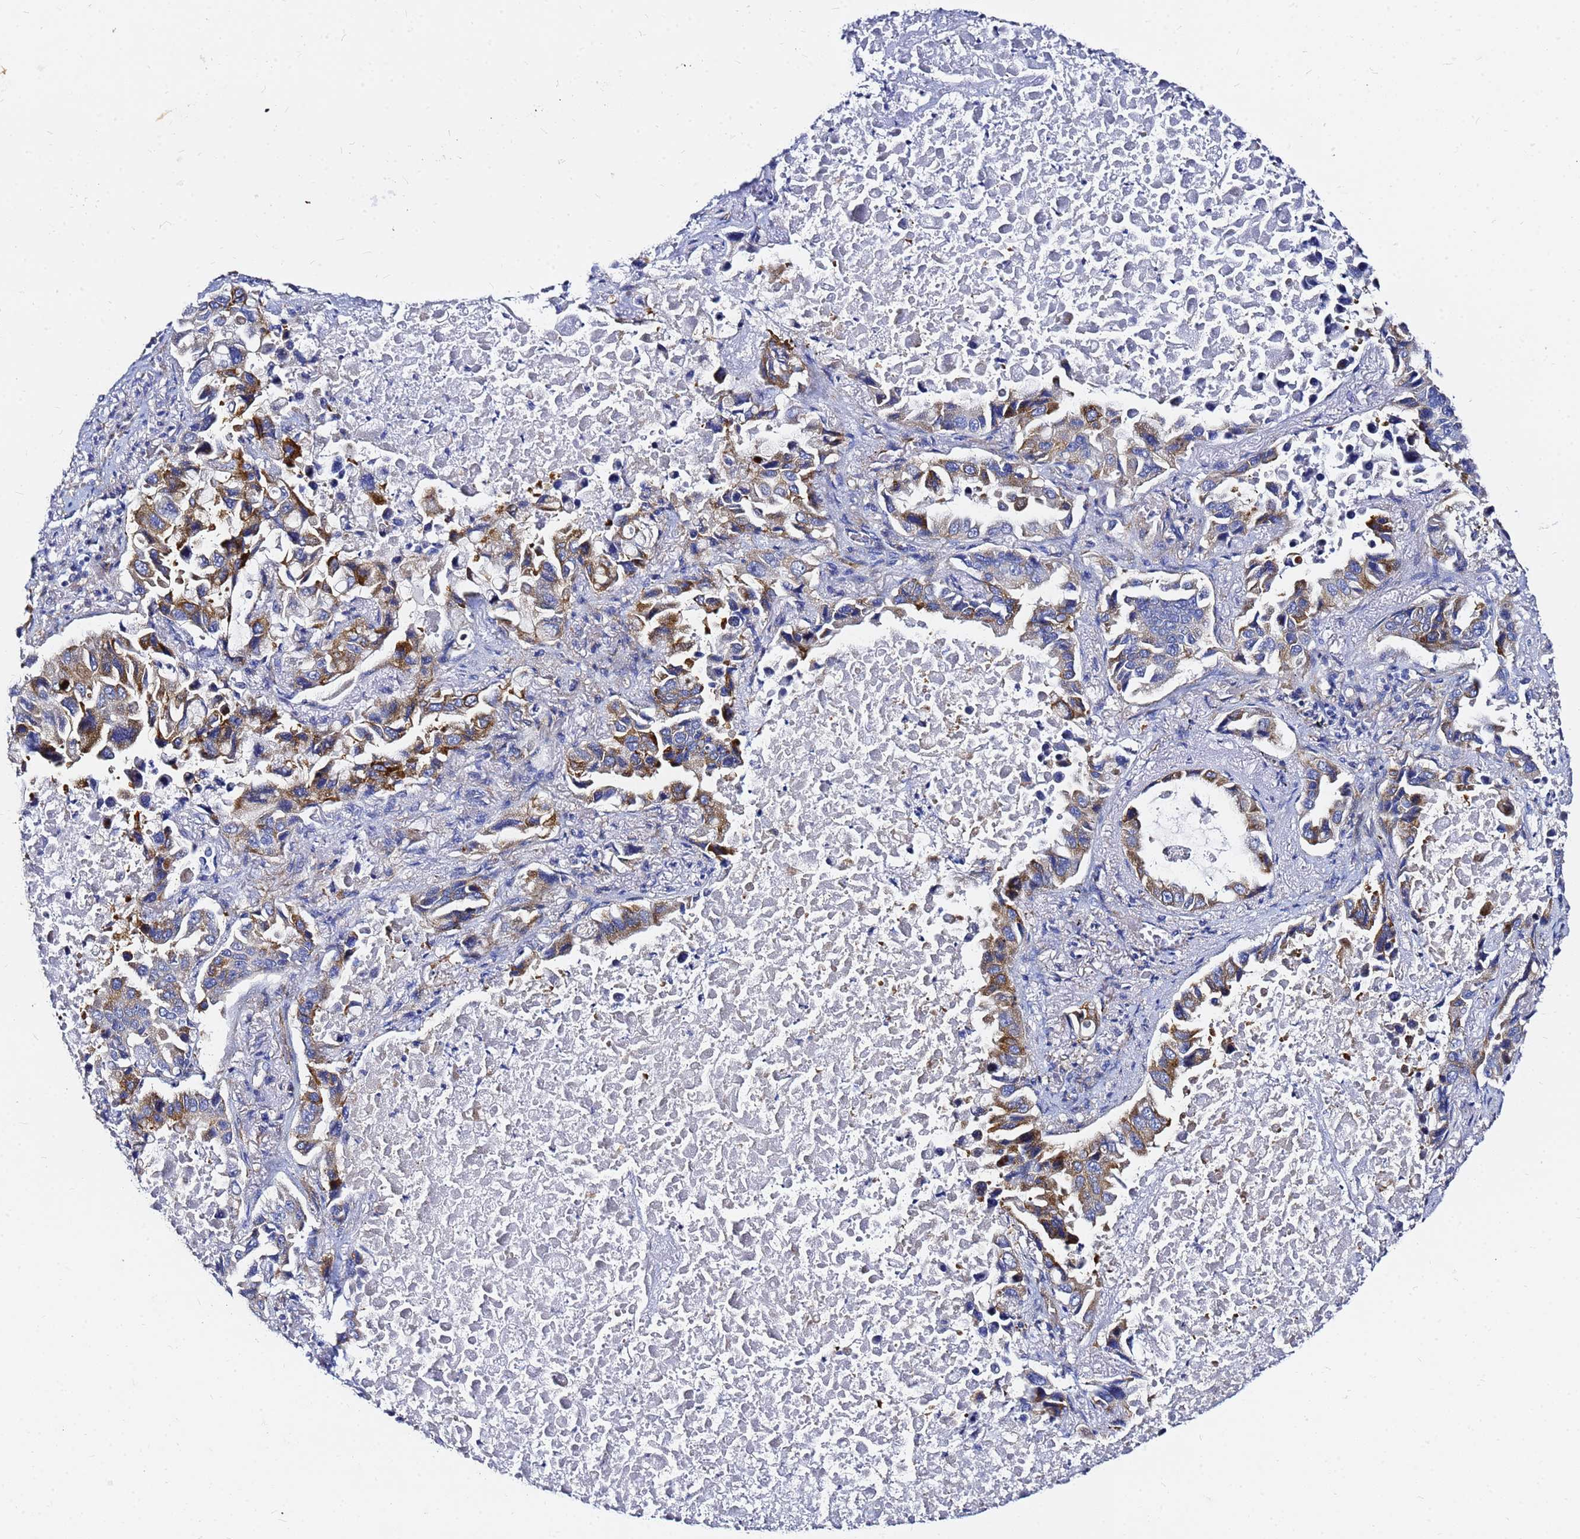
{"staining": {"intensity": "moderate", "quantity": ">75%", "location": "cytoplasmic/membranous"}, "tissue": "lung cancer", "cell_type": "Tumor cells", "image_type": "cancer", "snomed": [{"axis": "morphology", "description": "Adenocarcinoma, NOS"}, {"axis": "topography", "description": "Lung"}], "caption": "An immunohistochemistry micrograph of tumor tissue is shown. Protein staining in brown highlights moderate cytoplasmic/membranous positivity in lung cancer (adenocarcinoma) within tumor cells. The protein is shown in brown color, while the nuclei are stained blue.", "gene": "TUBA8", "patient": {"sex": "male", "age": 64}}